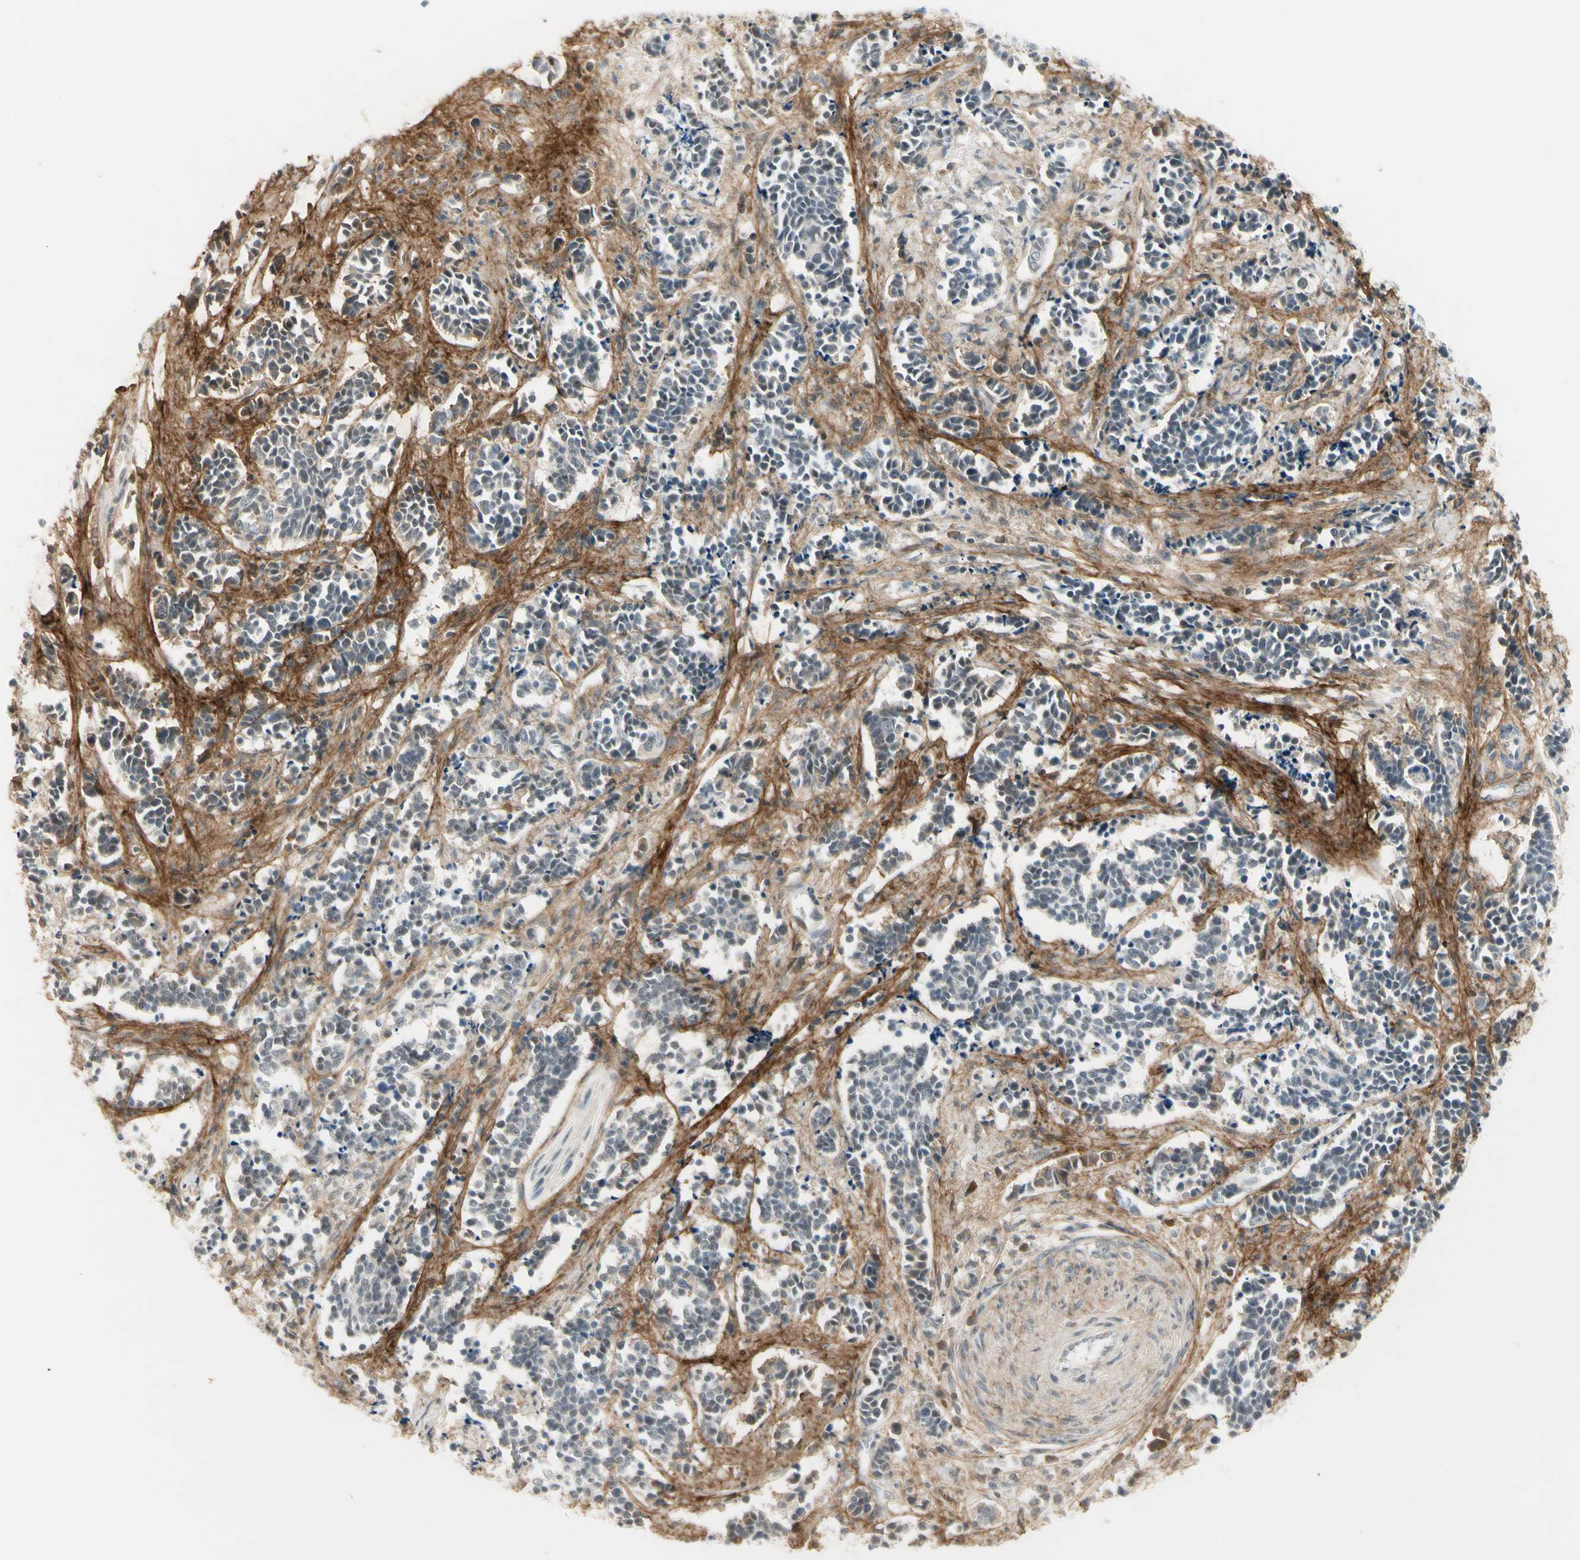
{"staining": {"intensity": "negative", "quantity": "none", "location": "none"}, "tissue": "cervical cancer", "cell_type": "Tumor cells", "image_type": "cancer", "snomed": [{"axis": "morphology", "description": "Squamous cell carcinoma, NOS"}, {"axis": "topography", "description": "Cervix"}], "caption": "The photomicrograph reveals no staining of tumor cells in cervical cancer.", "gene": "ASPN", "patient": {"sex": "female", "age": 35}}